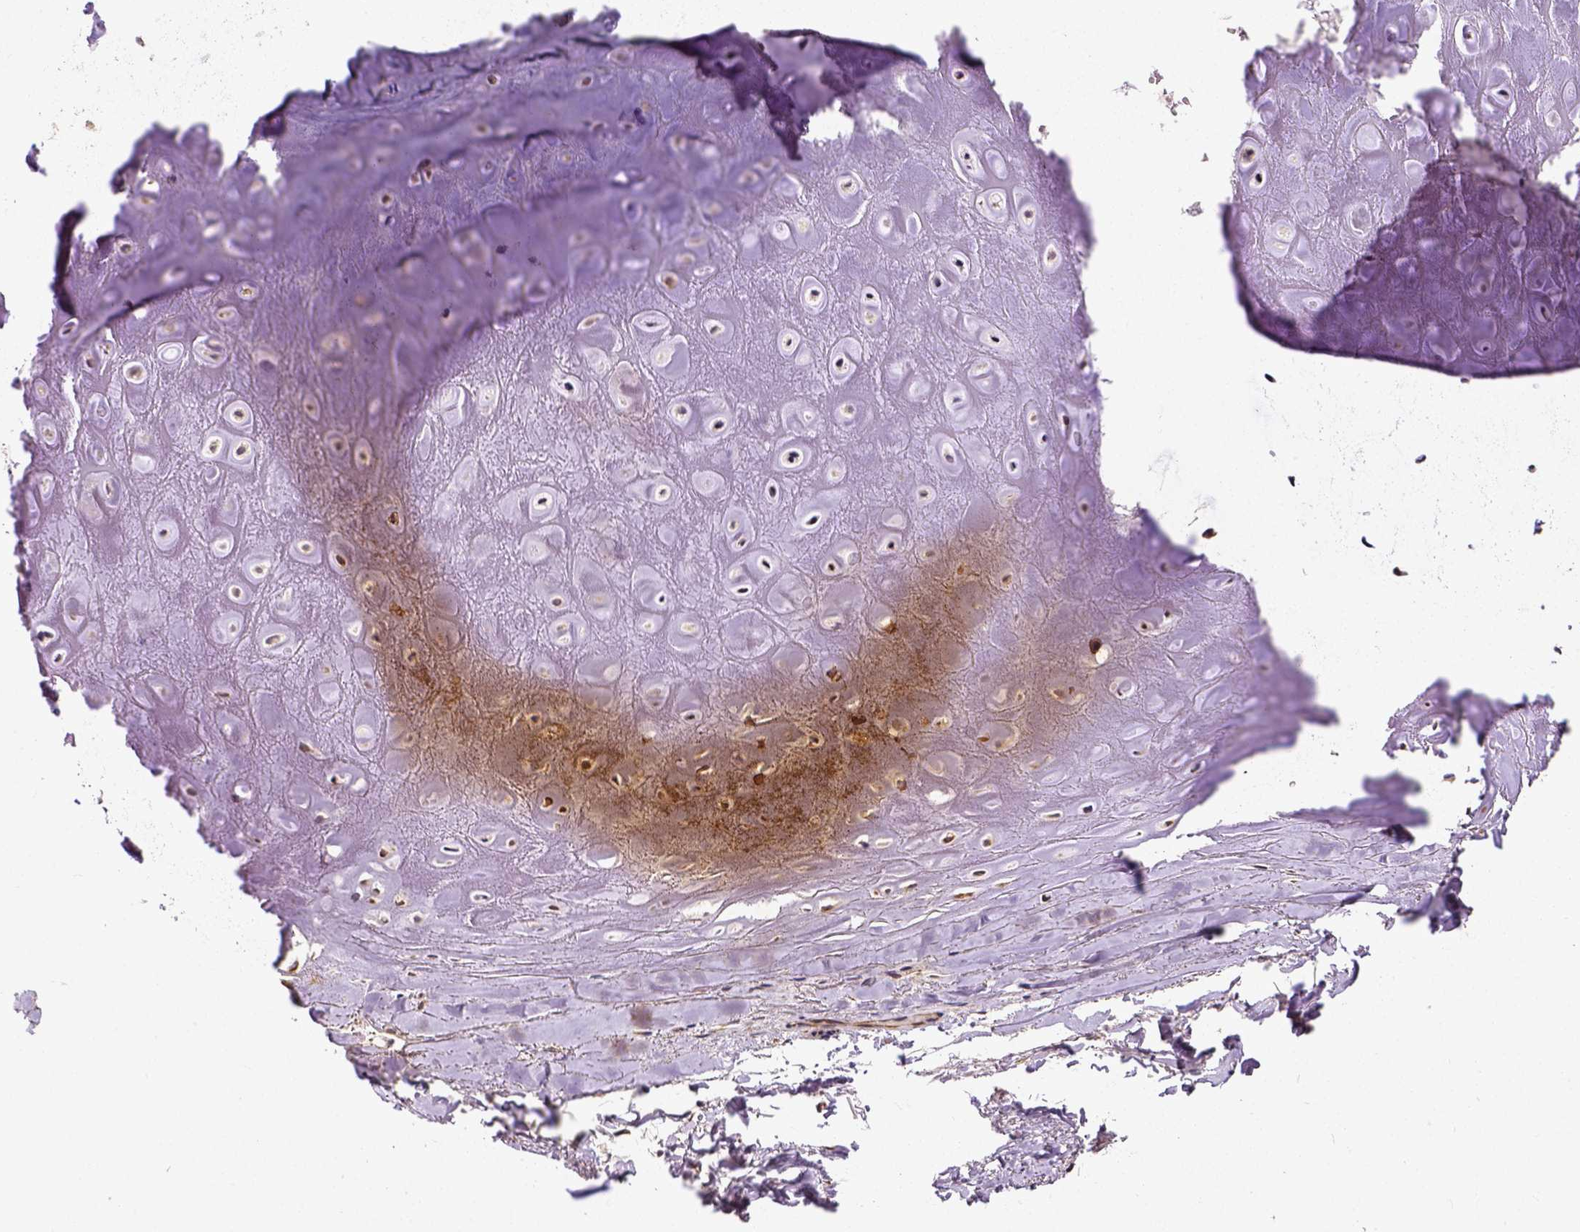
{"staining": {"intensity": "weak", "quantity": "25%-75%", "location": "nuclear"}, "tissue": "soft tissue", "cell_type": "Chondrocytes", "image_type": "normal", "snomed": [{"axis": "morphology", "description": "Normal tissue, NOS"}, {"axis": "topography", "description": "Cartilage tissue"}], "caption": "This photomicrograph shows IHC staining of benign human soft tissue, with low weak nuclear expression in about 25%-75% of chondrocytes.", "gene": "DICER1", "patient": {"sex": "male", "age": 65}}